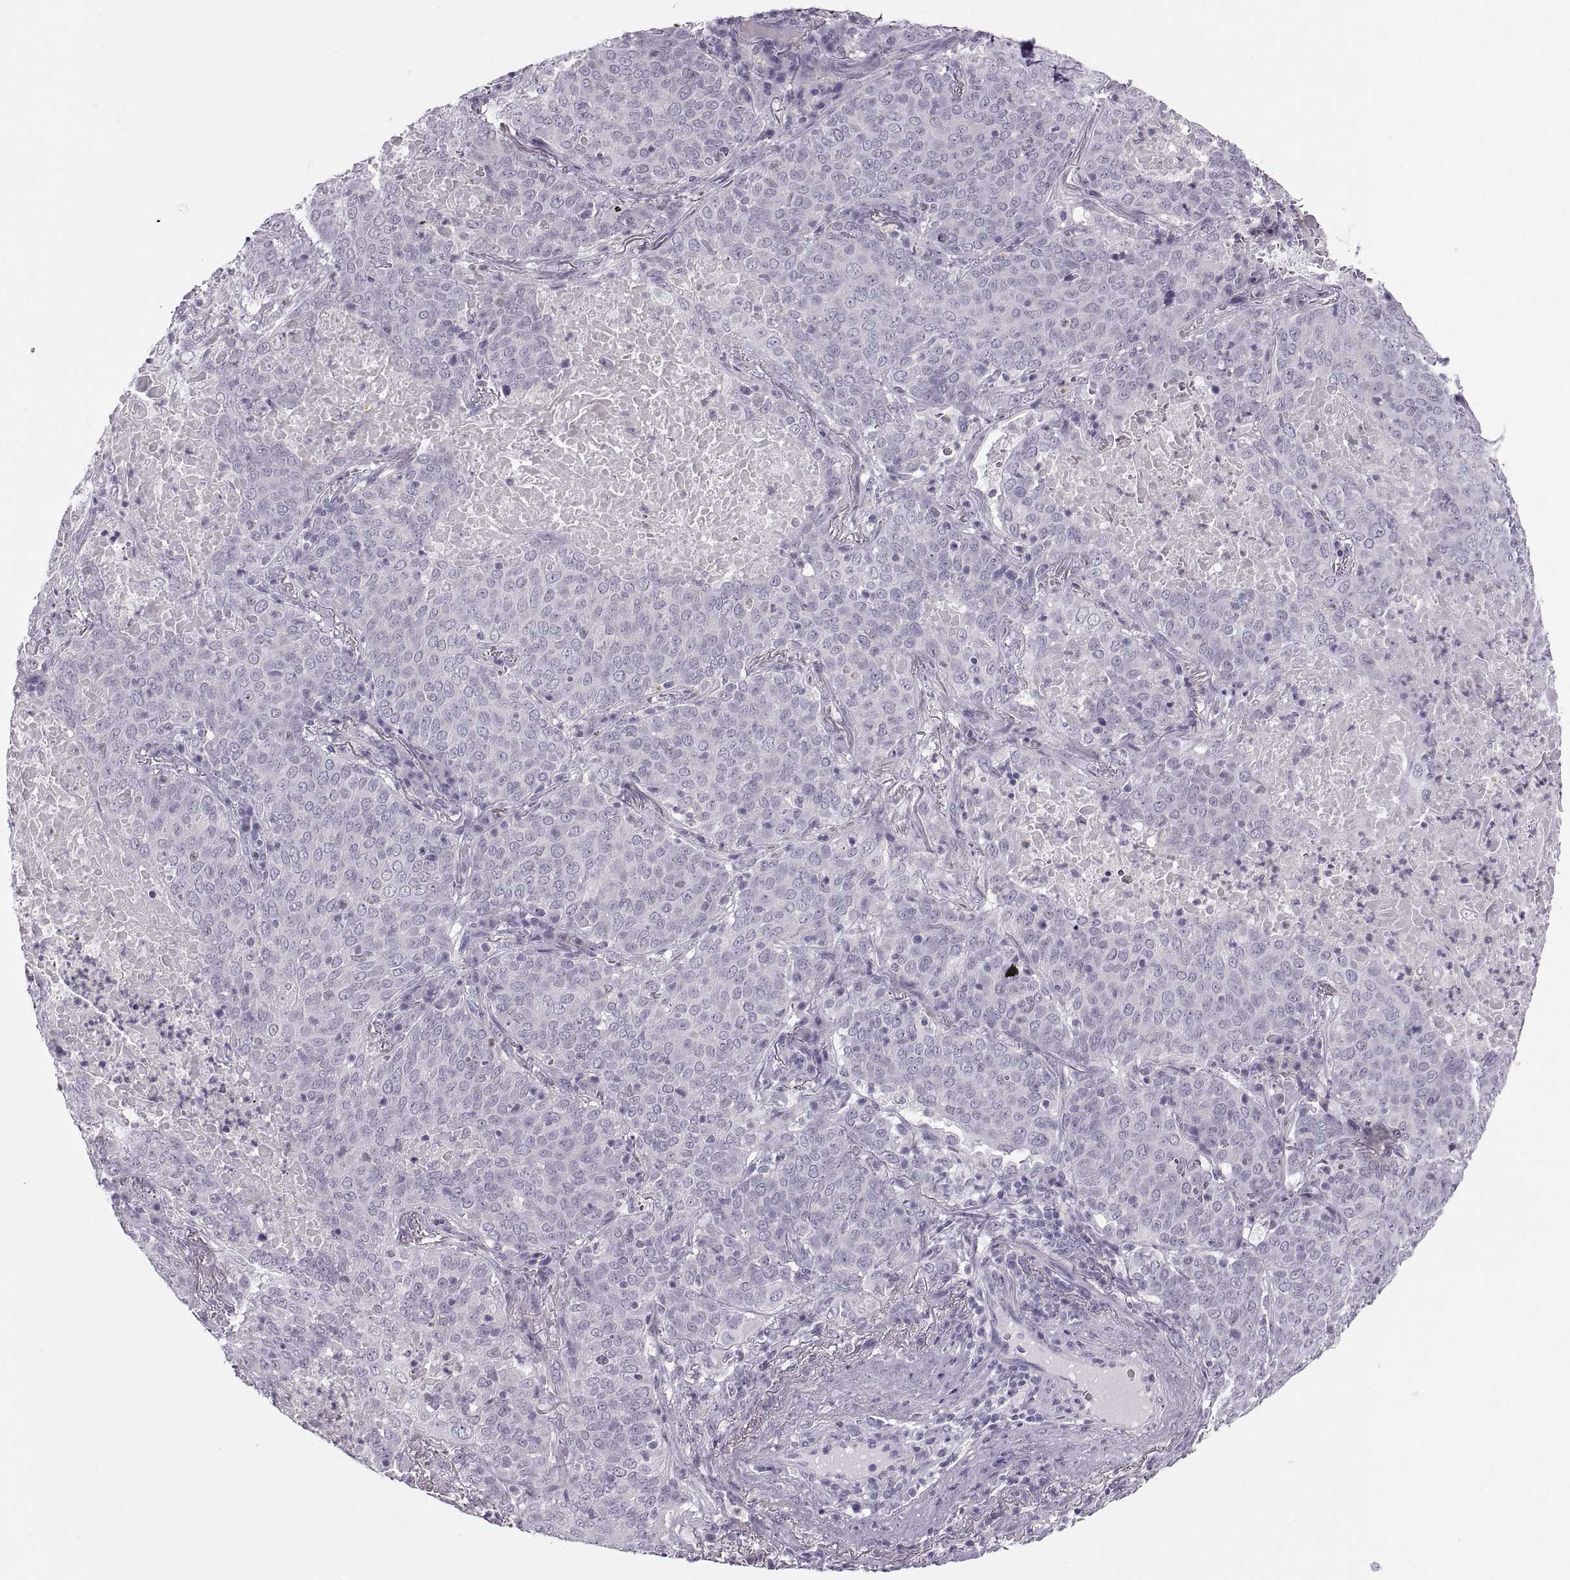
{"staining": {"intensity": "negative", "quantity": "none", "location": "none"}, "tissue": "lung cancer", "cell_type": "Tumor cells", "image_type": "cancer", "snomed": [{"axis": "morphology", "description": "Squamous cell carcinoma, NOS"}, {"axis": "topography", "description": "Lung"}], "caption": "Image shows no protein positivity in tumor cells of lung cancer (squamous cell carcinoma) tissue.", "gene": "C3orf22", "patient": {"sex": "male", "age": 82}}